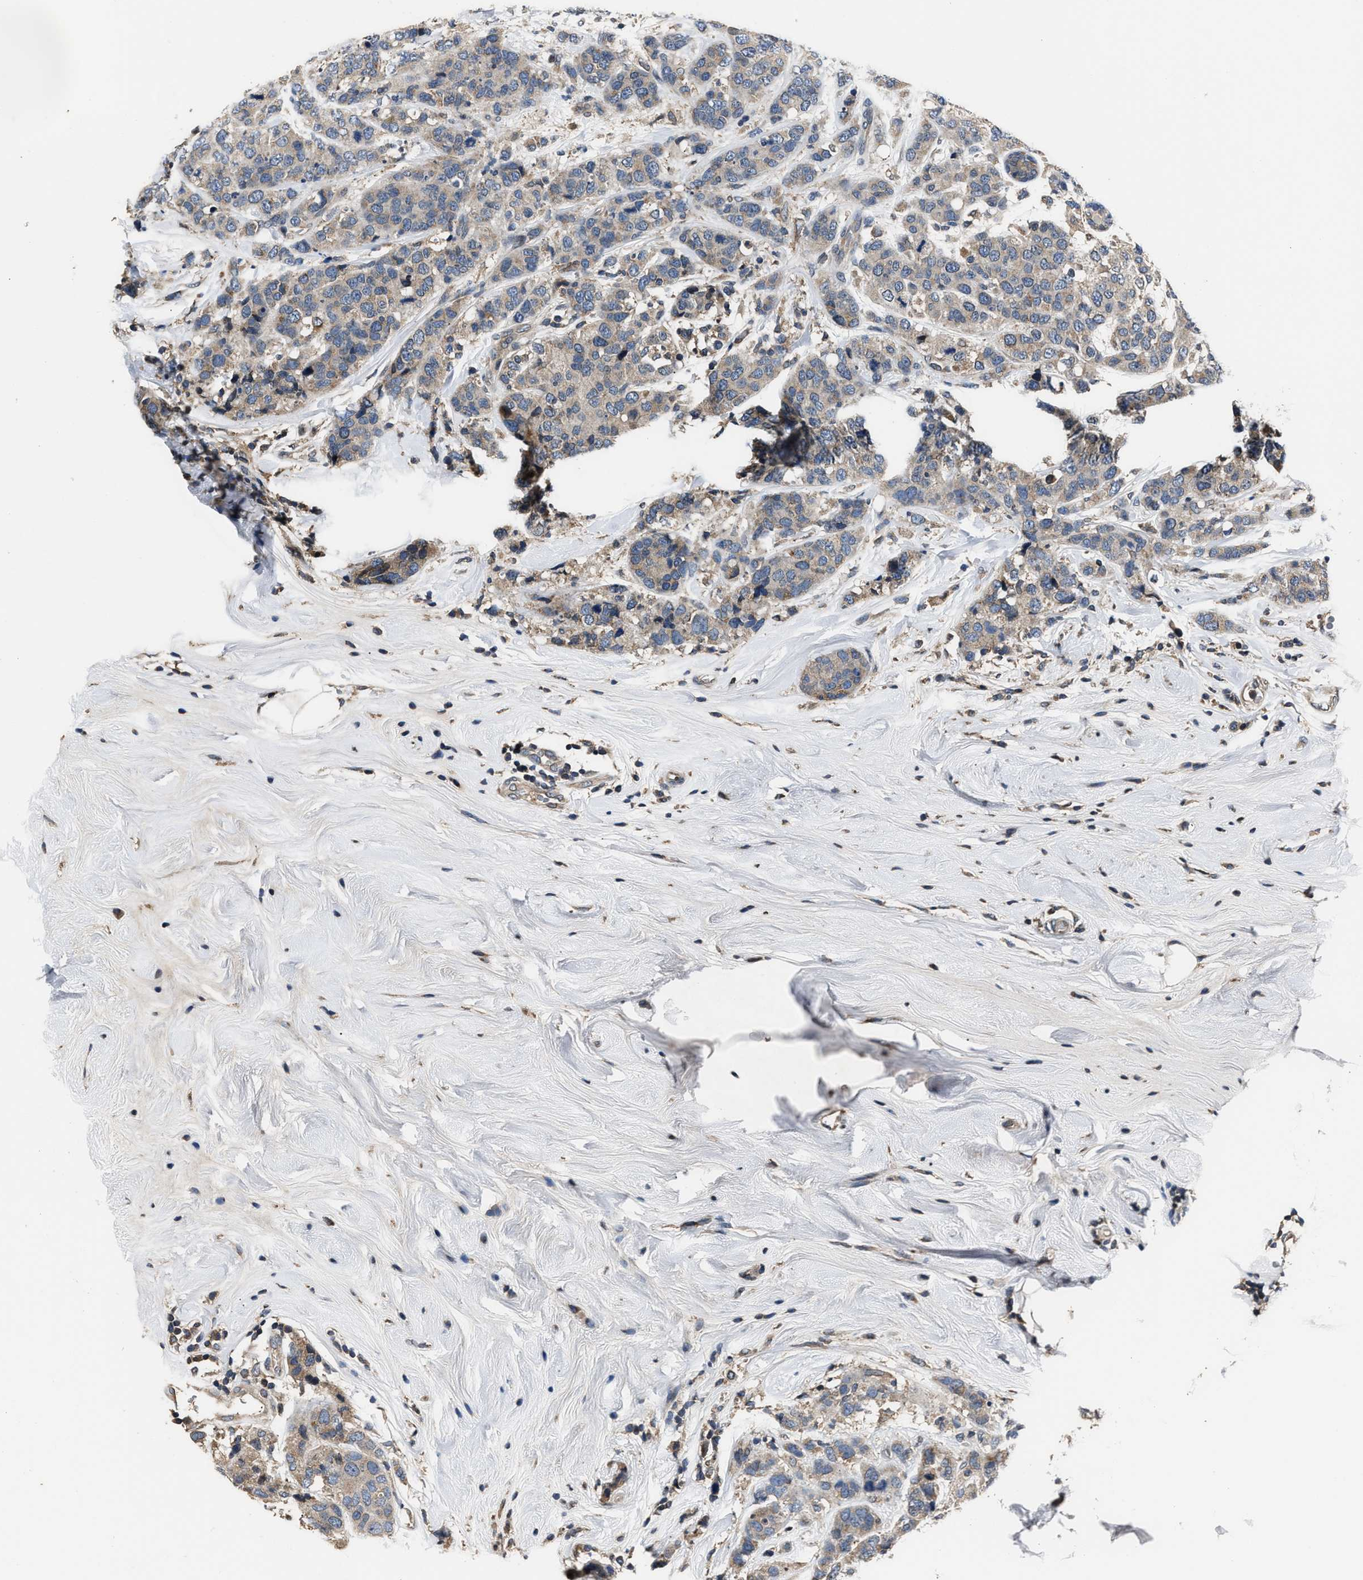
{"staining": {"intensity": "weak", "quantity": "25%-75%", "location": "cytoplasmic/membranous"}, "tissue": "breast cancer", "cell_type": "Tumor cells", "image_type": "cancer", "snomed": [{"axis": "morphology", "description": "Lobular carcinoma"}, {"axis": "topography", "description": "Breast"}], "caption": "Weak cytoplasmic/membranous positivity is seen in approximately 25%-75% of tumor cells in lobular carcinoma (breast). Immunohistochemistry stains the protein of interest in brown and the nuclei are stained blue.", "gene": "TNRC18", "patient": {"sex": "female", "age": 59}}